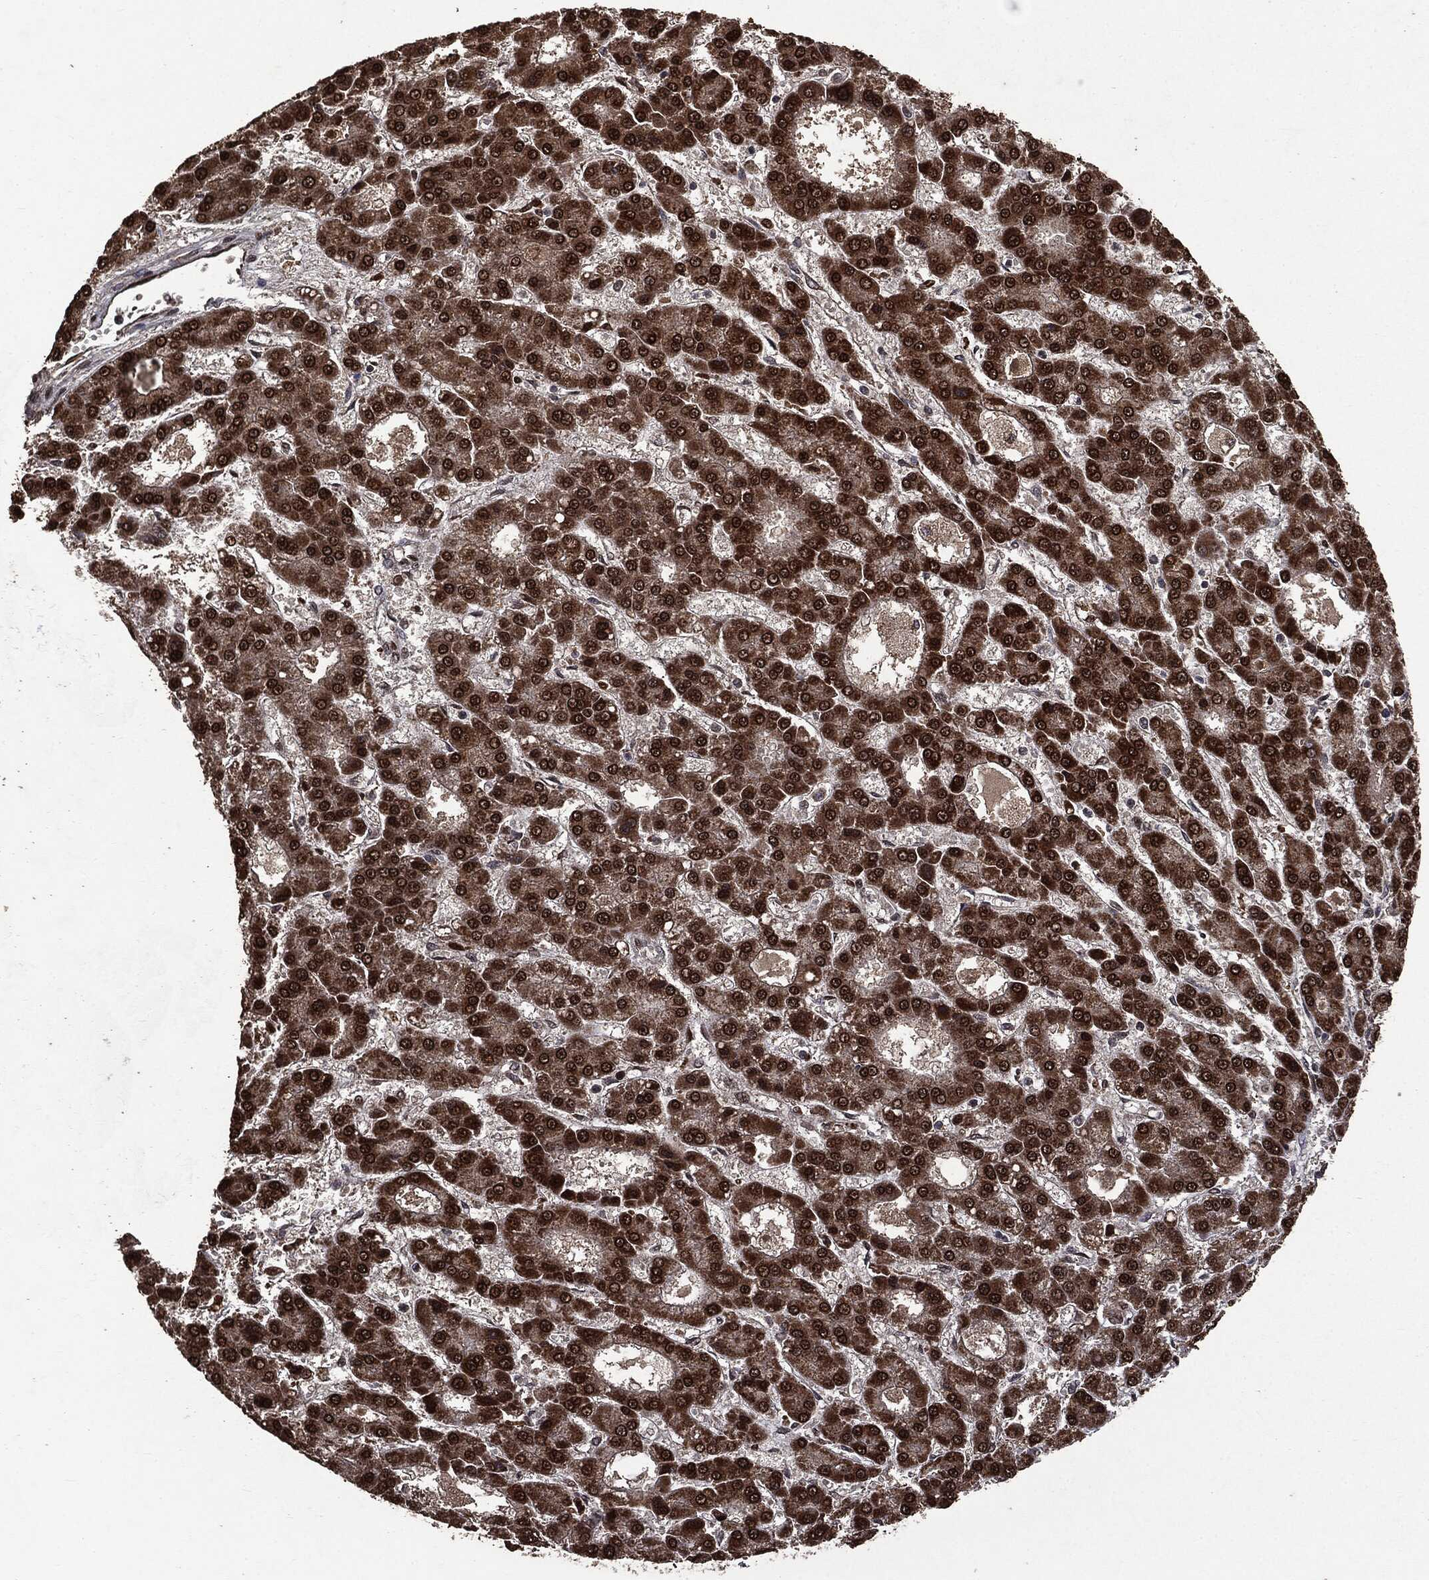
{"staining": {"intensity": "strong", "quantity": ">75%", "location": "cytoplasmic/membranous,nuclear"}, "tissue": "liver cancer", "cell_type": "Tumor cells", "image_type": "cancer", "snomed": [{"axis": "morphology", "description": "Carcinoma, Hepatocellular, NOS"}, {"axis": "topography", "description": "Liver"}], "caption": "Immunohistochemical staining of hepatocellular carcinoma (liver) displays strong cytoplasmic/membranous and nuclear protein staining in about >75% of tumor cells. (Brightfield microscopy of DAB IHC at high magnification).", "gene": "PPP6R2", "patient": {"sex": "male", "age": 70}}